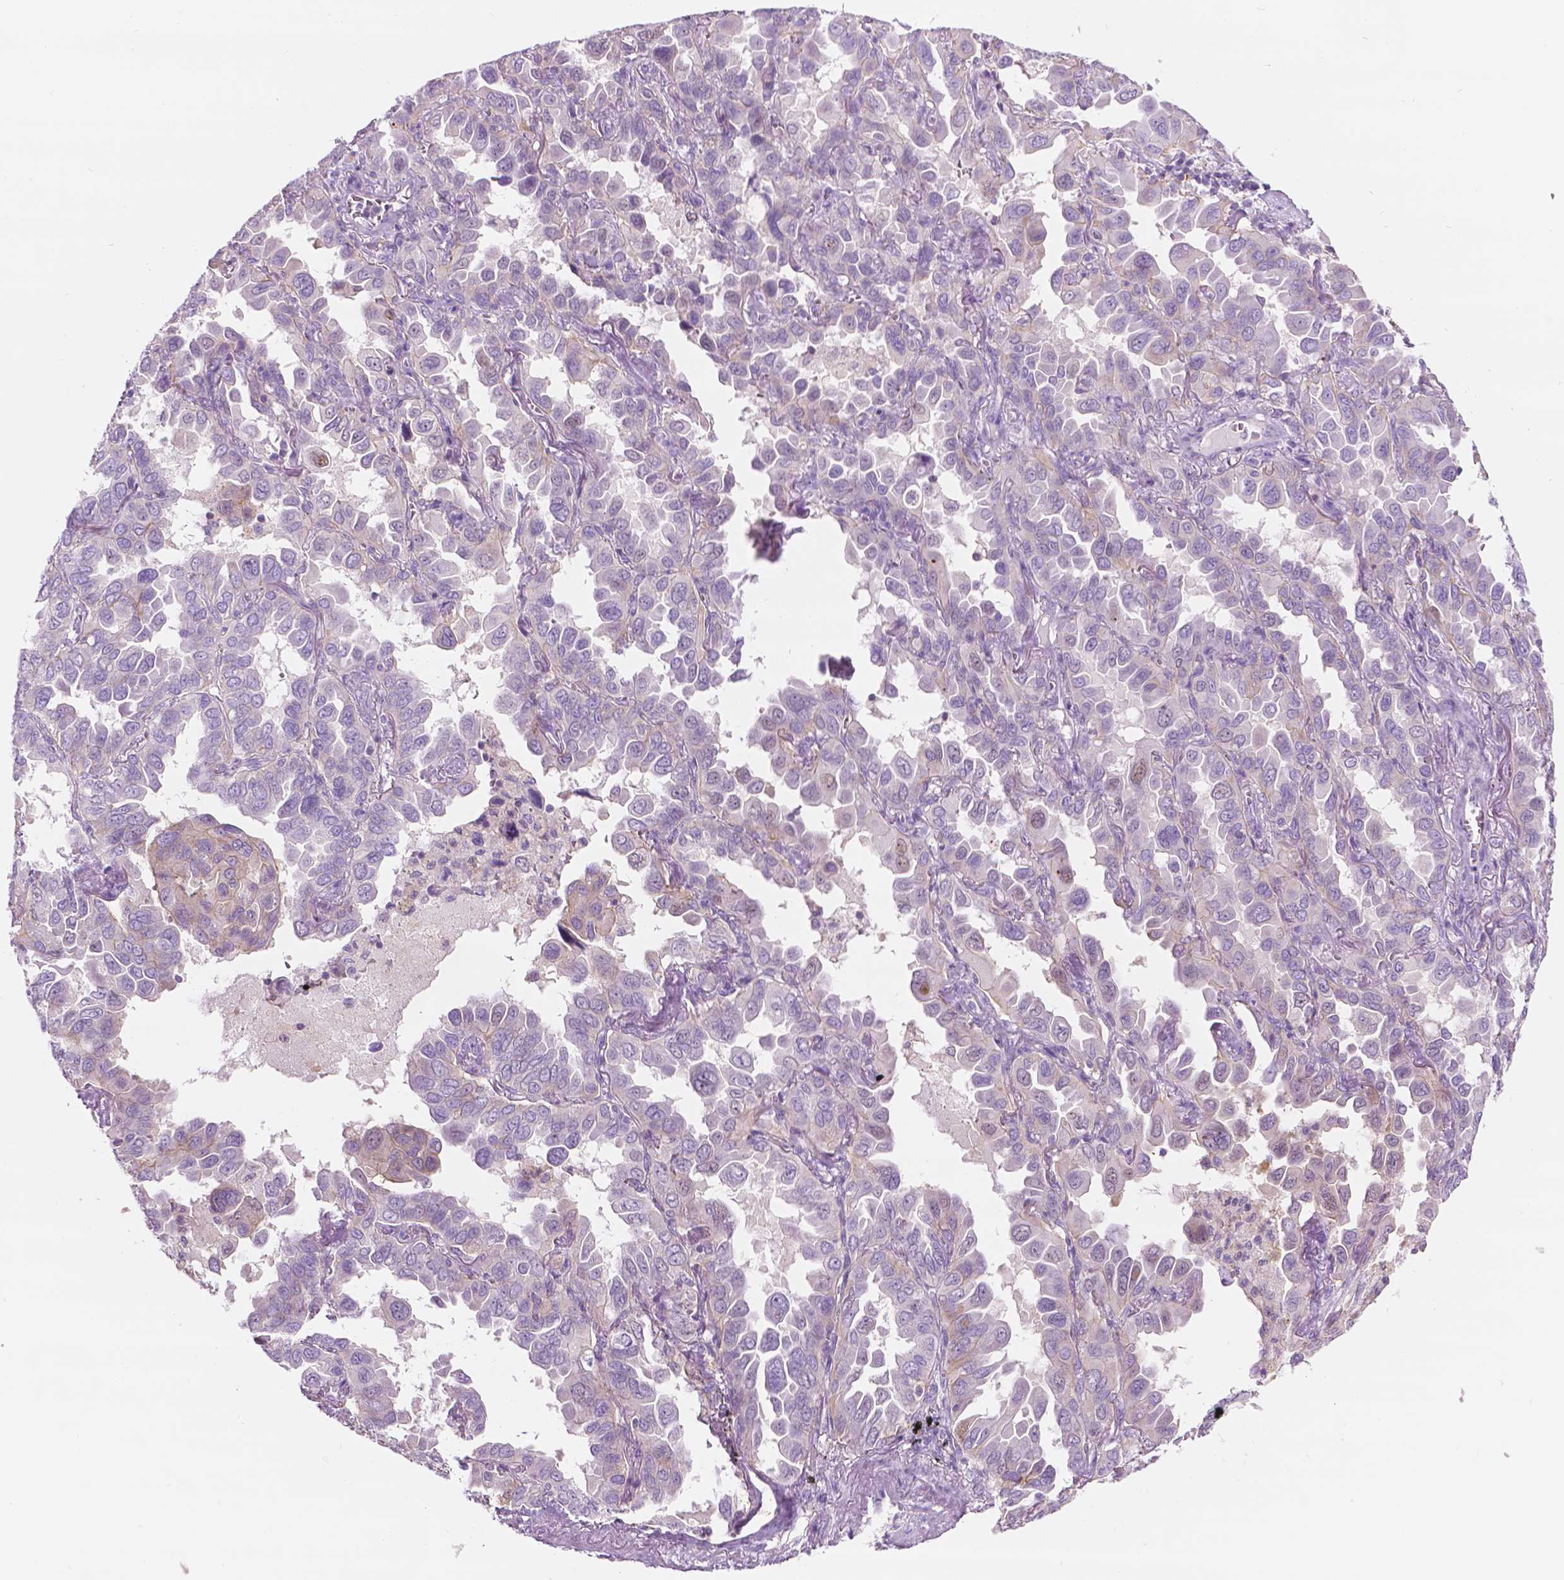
{"staining": {"intensity": "negative", "quantity": "none", "location": "none"}, "tissue": "lung cancer", "cell_type": "Tumor cells", "image_type": "cancer", "snomed": [{"axis": "morphology", "description": "Adenocarcinoma, NOS"}, {"axis": "topography", "description": "Lung"}], "caption": "The immunohistochemistry (IHC) micrograph has no significant positivity in tumor cells of adenocarcinoma (lung) tissue.", "gene": "NOS1AP", "patient": {"sex": "male", "age": 64}}